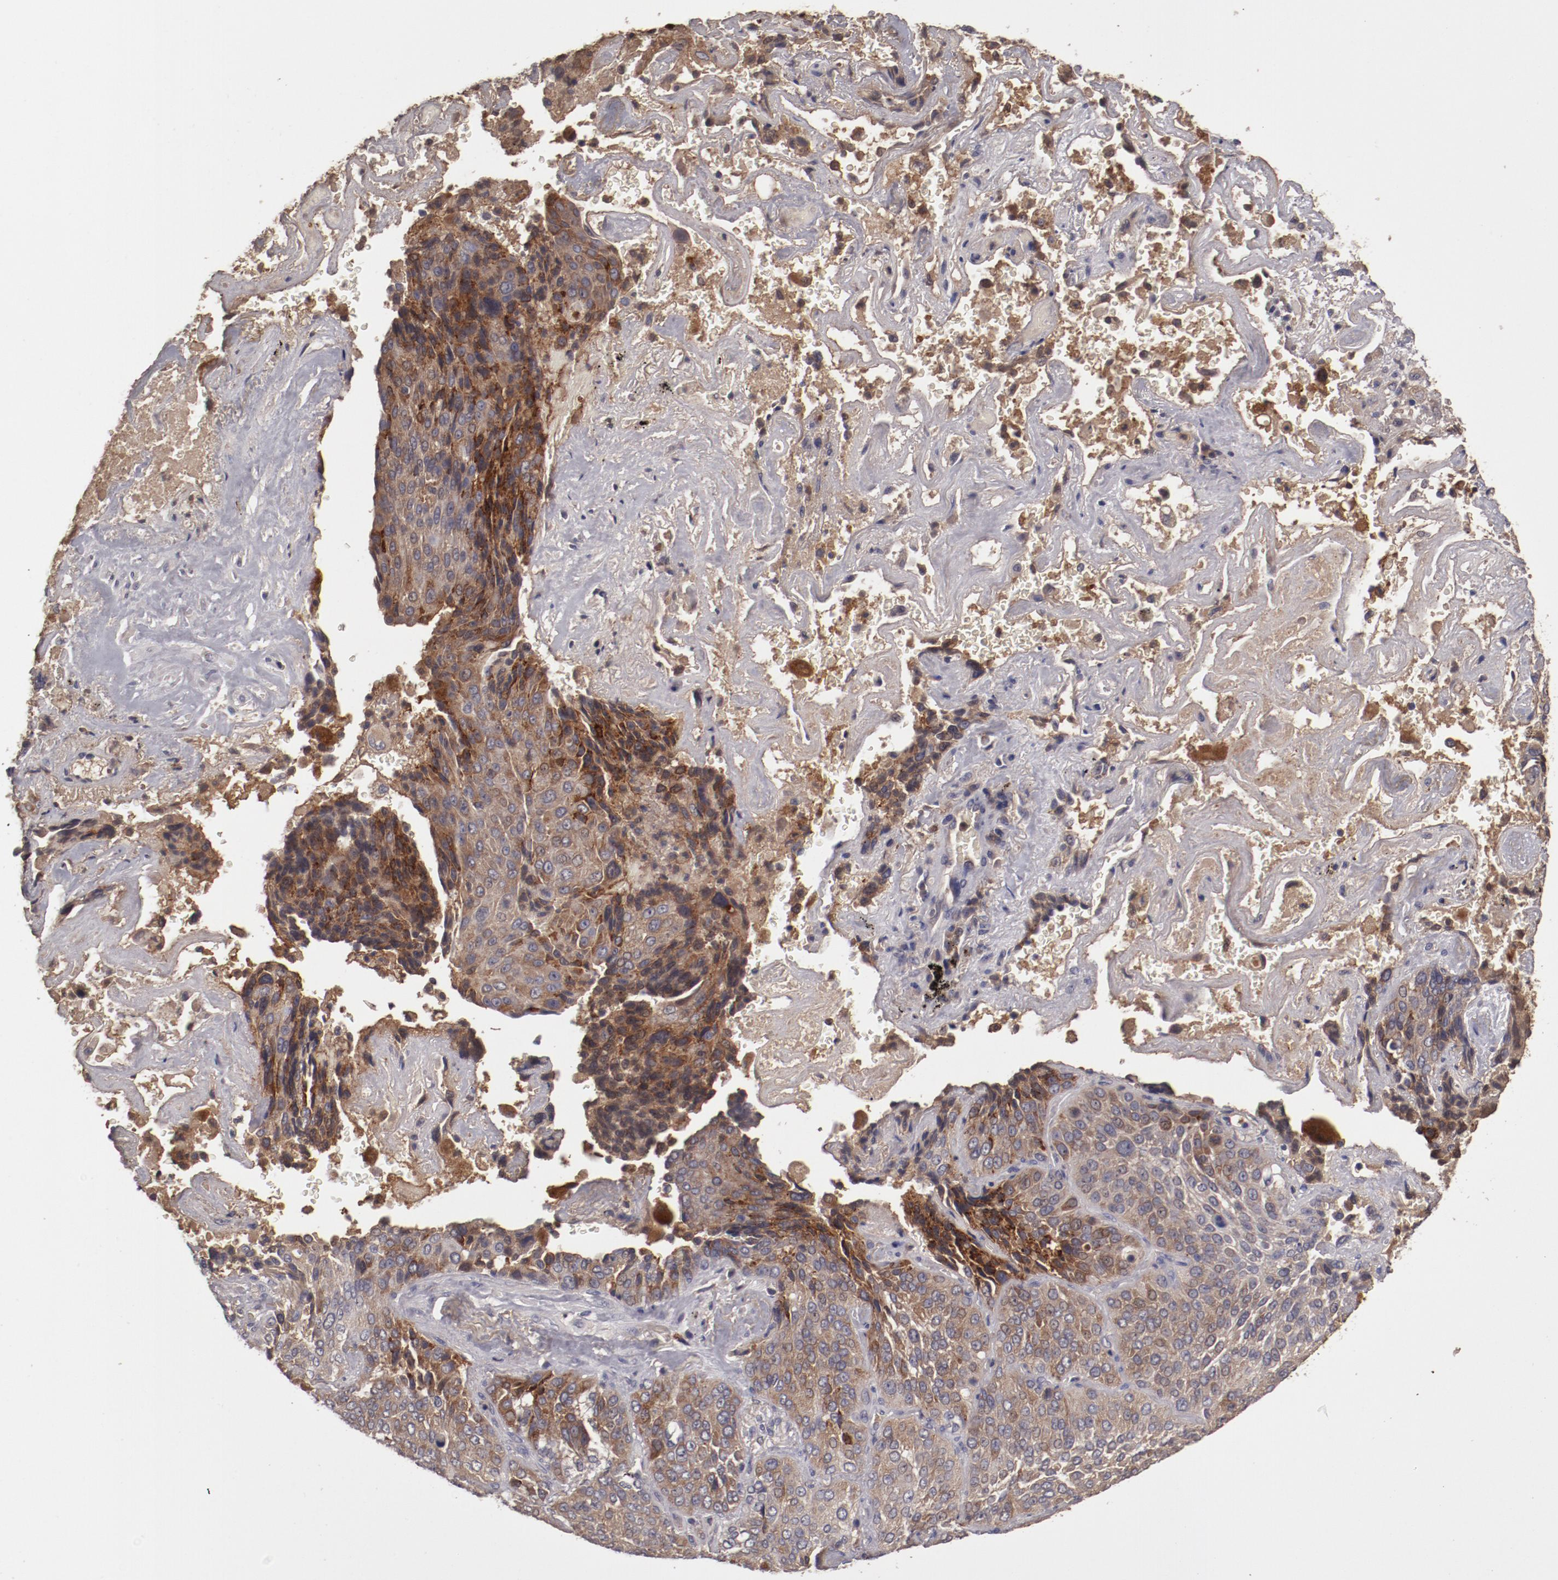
{"staining": {"intensity": "moderate", "quantity": "25%-75%", "location": "cytoplasmic/membranous"}, "tissue": "lung cancer", "cell_type": "Tumor cells", "image_type": "cancer", "snomed": [{"axis": "morphology", "description": "Squamous cell carcinoma, NOS"}, {"axis": "topography", "description": "Lung"}], "caption": "This micrograph displays IHC staining of lung cancer (squamous cell carcinoma), with medium moderate cytoplasmic/membranous staining in approximately 25%-75% of tumor cells.", "gene": "CP", "patient": {"sex": "male", "age": 54}}